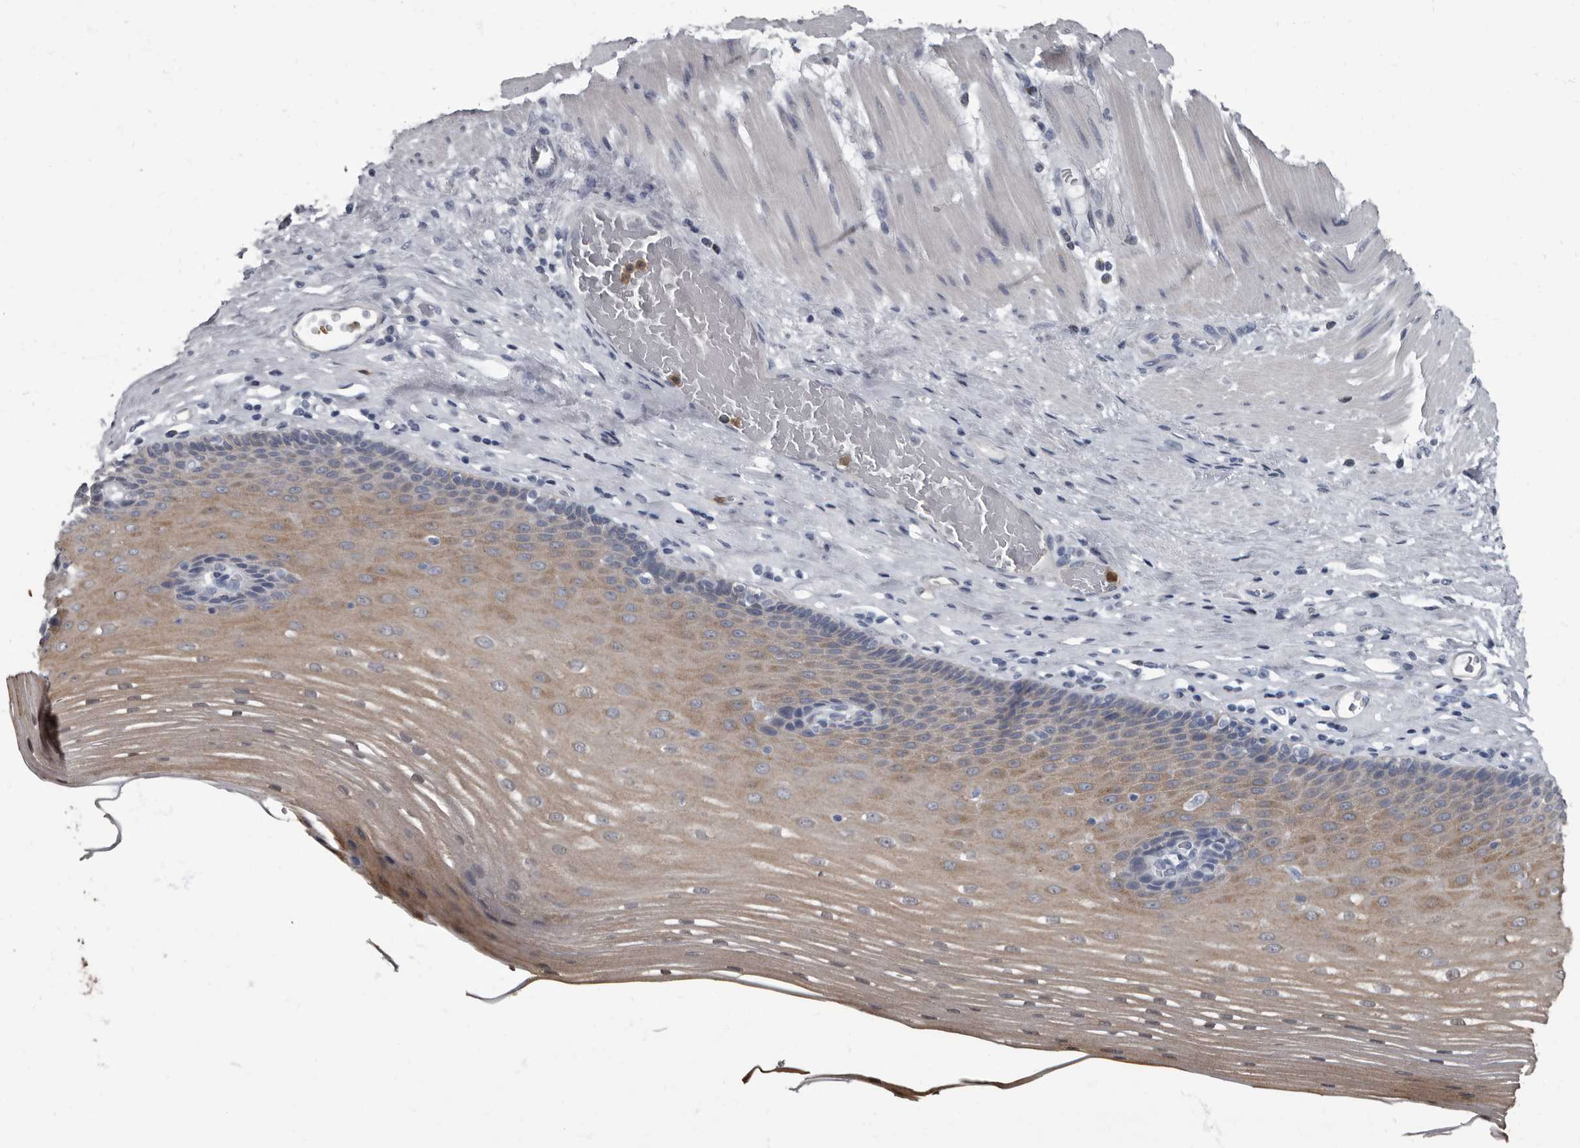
{"staining": {"intensity": "moderate", "quantity": "<25%", "location": "cytoplasmic/membranous"}, "tissue": "esophagus", "cell_type": "Squamous epithelial cells", "image_type": "normal", "snomed": [{"axis": "morphology", "description": "Normal tissue, NOS"}, {"axis": "topography", "description": "Esophagus"}], "caption": "This photomicrograph exhibits immunohistochemistry (IHC) staining of benign human esophagus, with low moderate cytoplasmic/membranous positivity in approximately <25% of squamous epithelial cells.", "gene": "TPD52L1", "patient": {"sex": "male", "age": 62}}